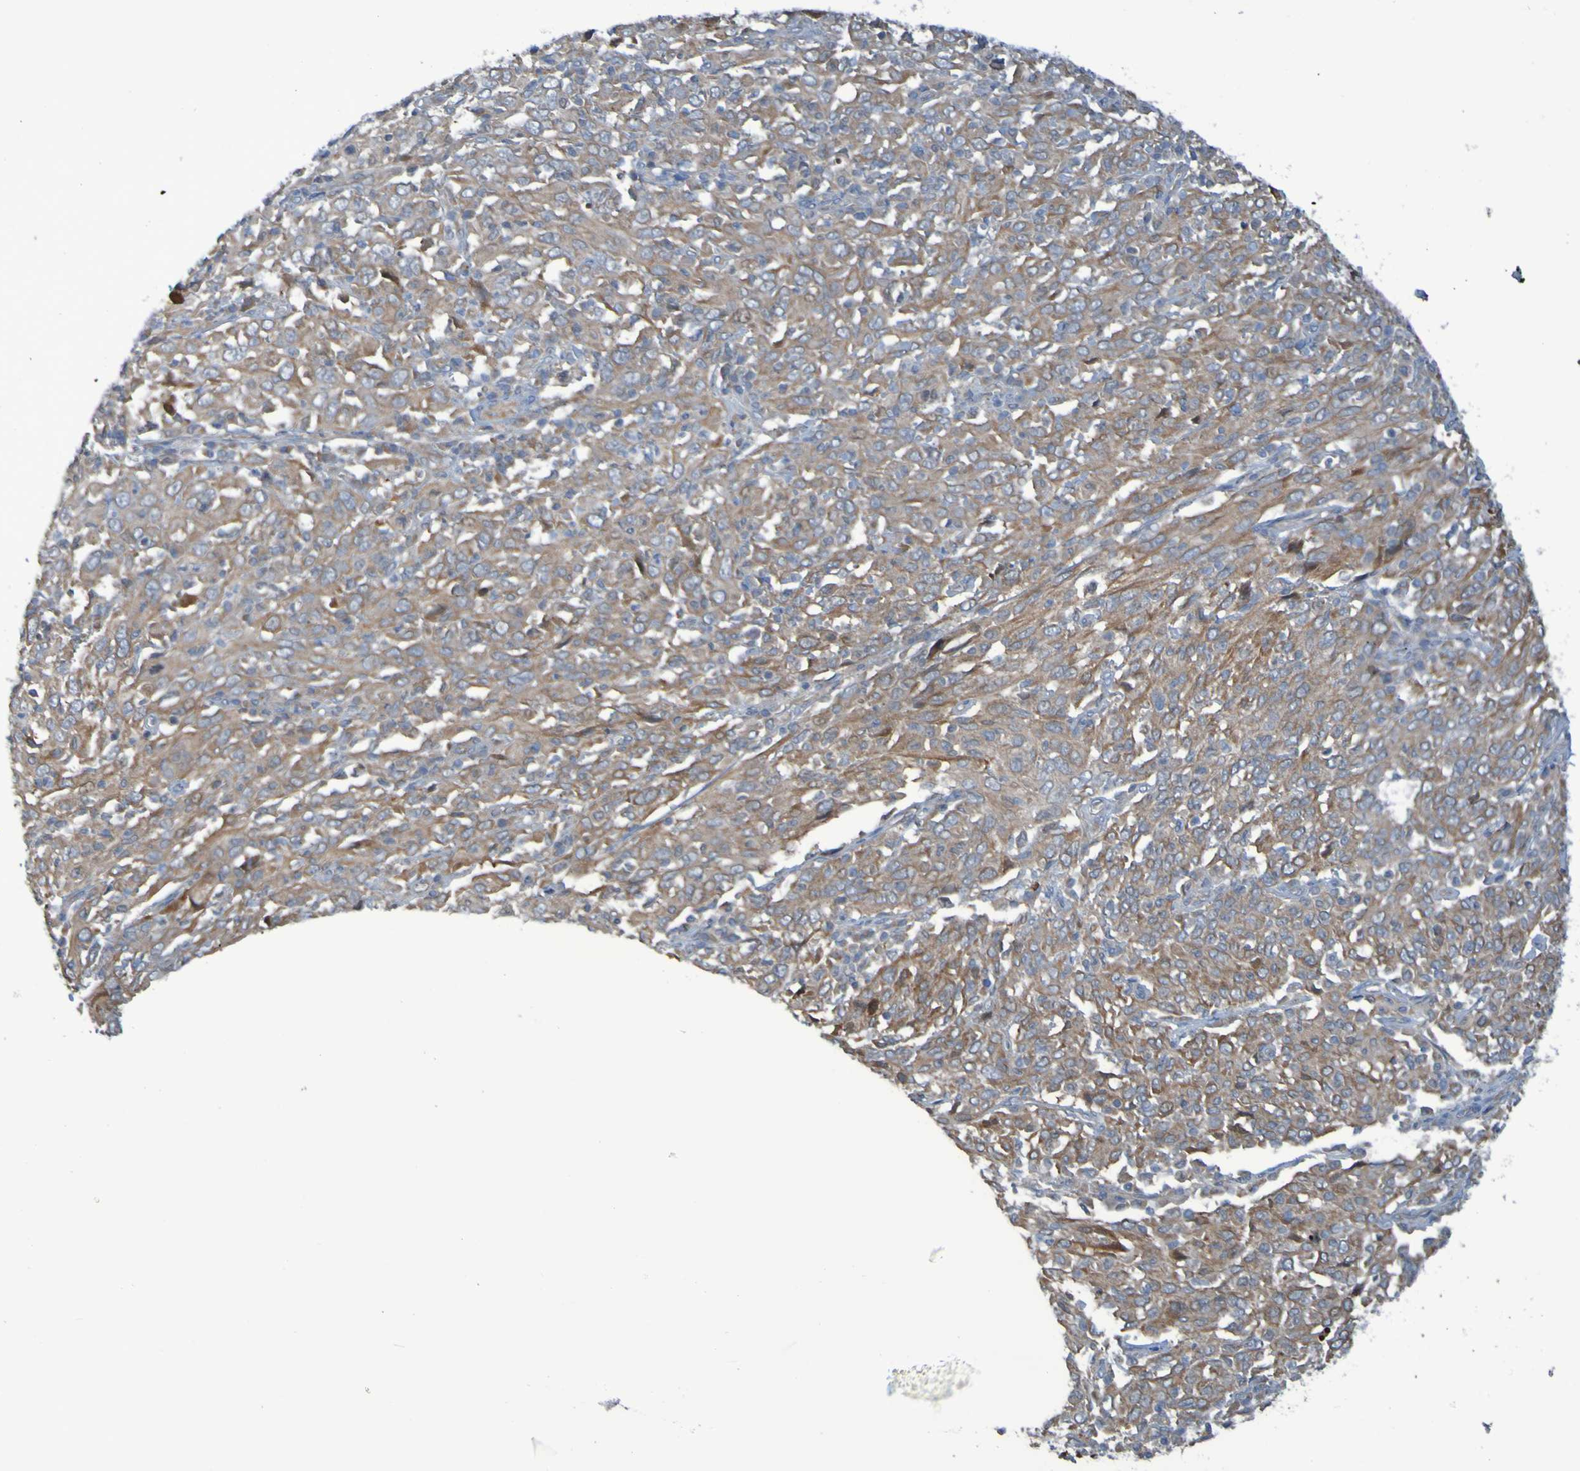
{"staining": {"intensity": "moderate", "quantity": ">75%", "location": "cytoplasmic/membranous"}, "tissue": "cervical cancer", "cell_type": "Tumor cells", "image_type": "cancer", "snomed": [{"axis": "morphology", "description": "Squamous cell carcinoma, NOS"}, {"axis": "topography", "description": "Cervix"}], "caption": "Brown immunohistochemical staining in human cervical cancer (squamous cell carcinoma) reveals moderate cytoplasmic/membranous expression in approximately >75% of tumor cells. (brown staining indicates protein expression, while blue staining denotes nuclei).", "gene": "NPRL3", "patient": {"sex": "female", "age": 46}}